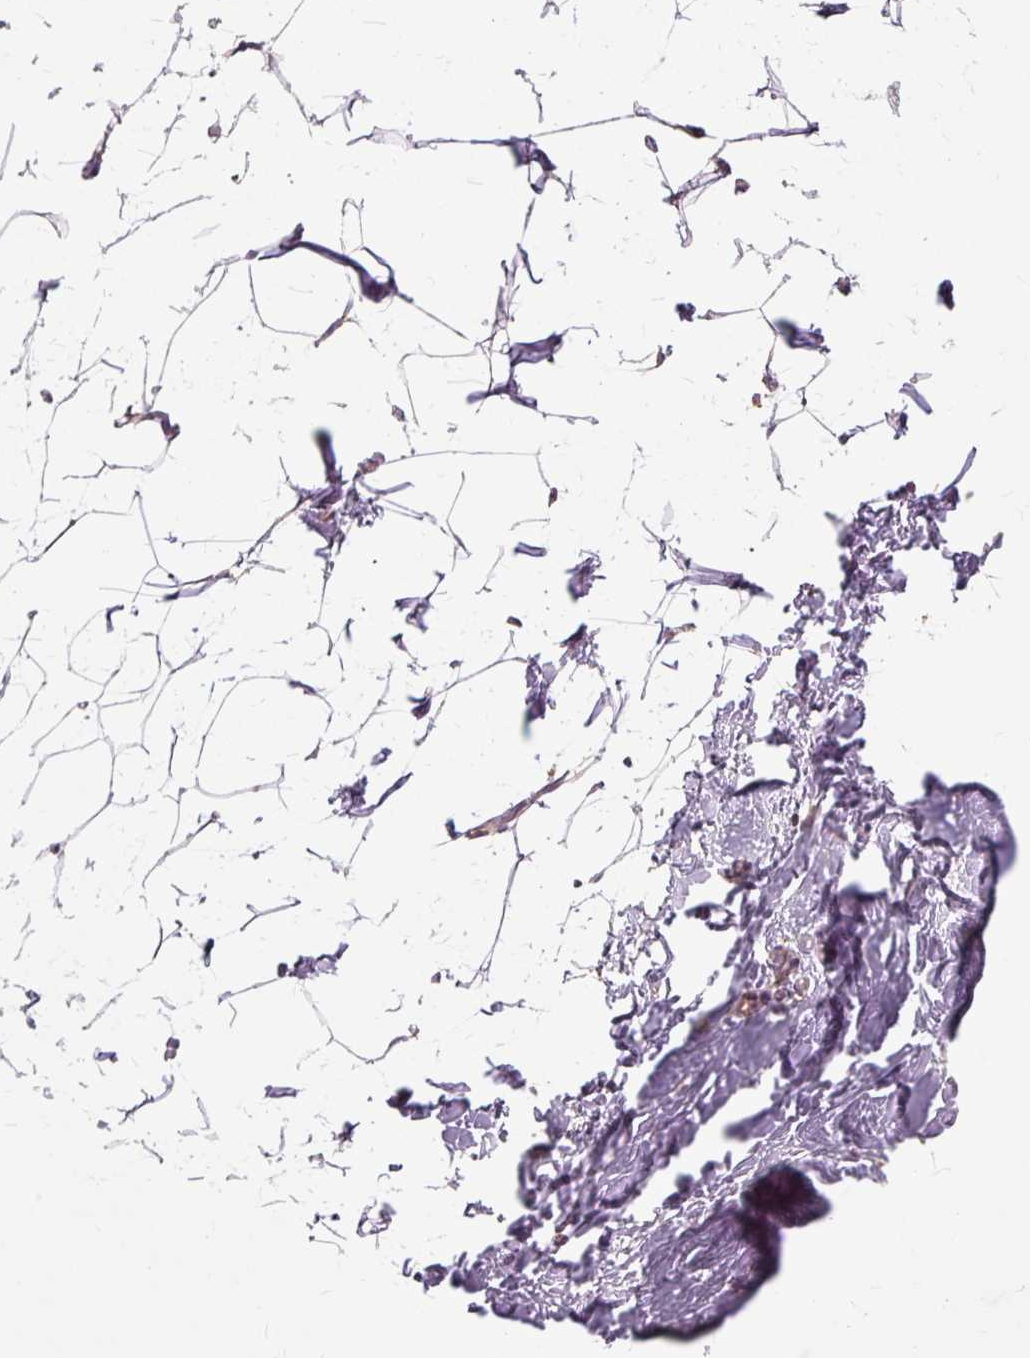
{"staining": {"intensity": "negative", "quantity": "none", "location": "none"}, "tissue": "breast", "cell_type": "Adipocytes", "image_type": "normal", "snomed": [{"axis": "morphology", "description": "Normal tissue, NOS"}, {"axis": "topography", "description": "Breast"}], "caption": "High power microscopy photomicrograph of an IHC micrograph of benign breast, revealing no significant positivity in adipocytes. The staining is performed using DAB (3,3'-diaminobenzidine) brown chromogen with nuclei counter-stained in using hematoxylin.", "gene": "TSPAN8", "patient": {"sex": "female", "age": 23}}